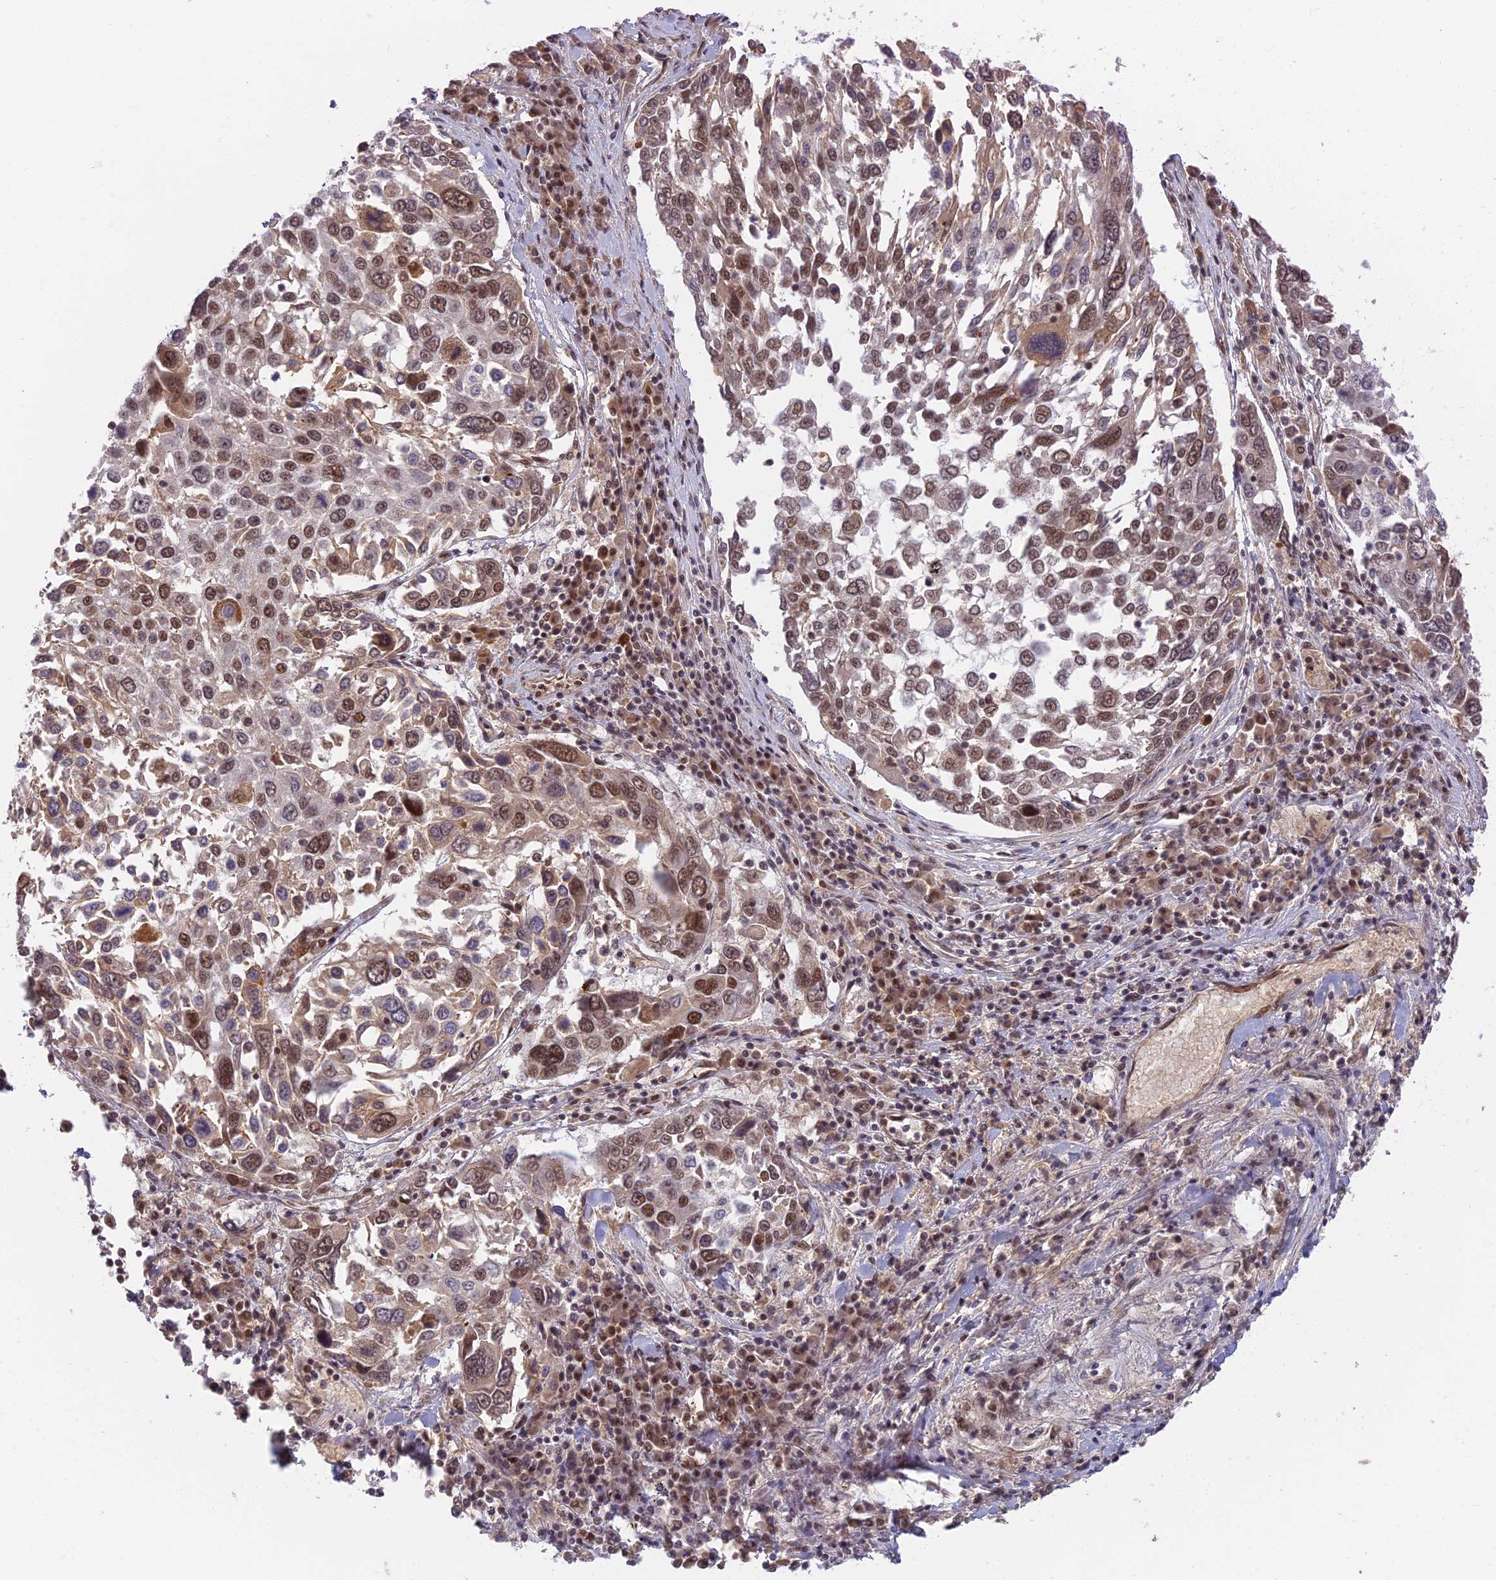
{"staining": {"intensity": "moderate", "quantity": ">75%", "location": "cytoplasmic/membranous,nuclear"}, "tissue": "lung cancer", "cell_type": "Tumor cells", "image_type": "cancer", "snomed": [{"axis": "morphology", "description": "Squamous cell carcinoma, NOS"}, {"axis": "topography", "description": "Lung"}], "caption": "Lung cancer stained with a protein marker exhibits moderate staining in tumor cells.", "gene": "TCEA2", "patient": {"sex": "male", "age": 65}}